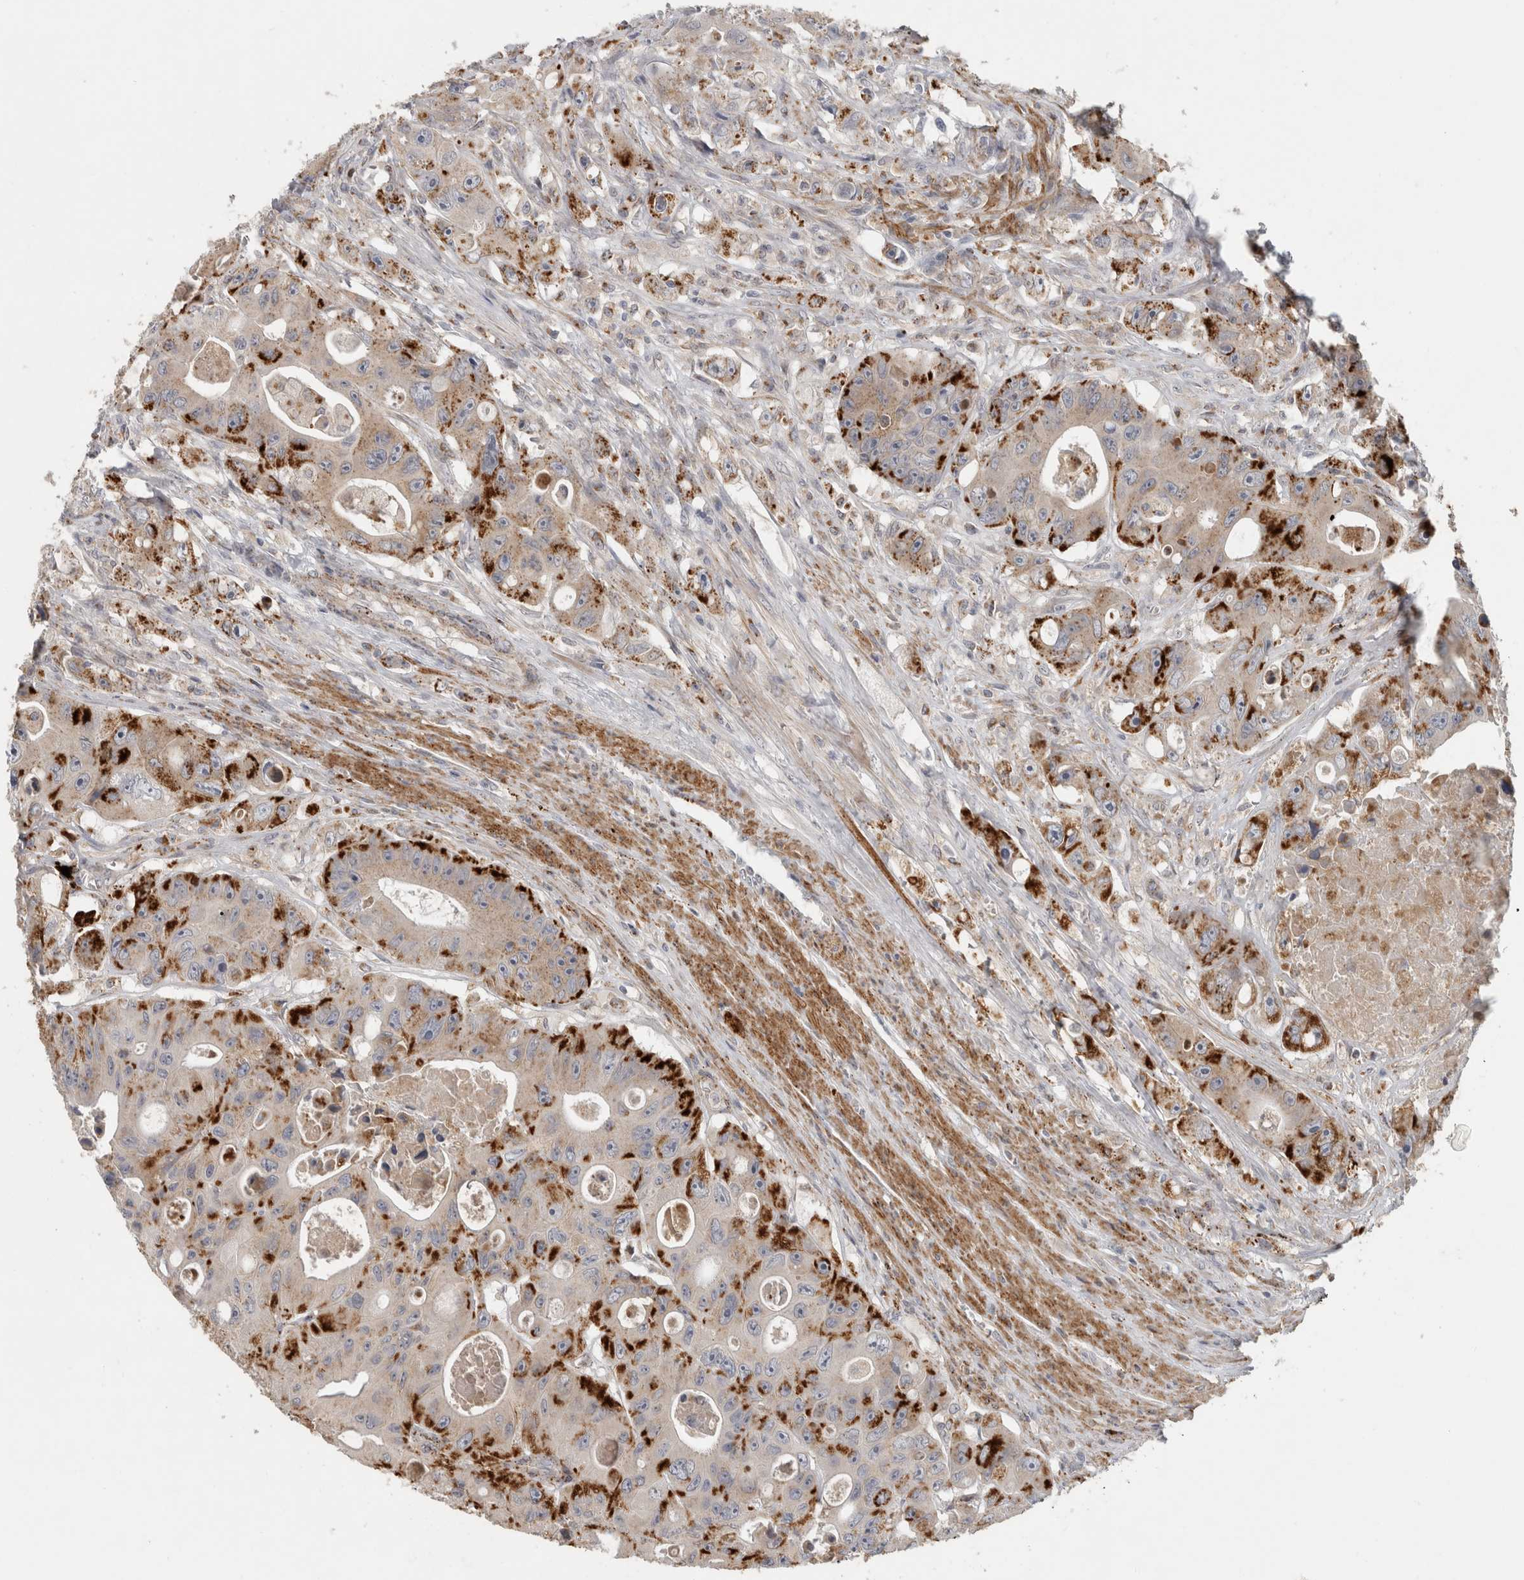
{"staining": {"intensity": "strong", "quantity": ">75%", "location": "cytoplasmic/membranous"}, "tissue": "colorectal cancer", "cell_type": "Tumor cells", "image_type": "cancer", "snomed": [{"axis": "morphology", "description": "Adenocarcinoma, NOS"}, {"axis": "topography", "description": "Colon"}], "caption": "Immunohistochemical staining of human colorectal cancer (adenocarcinoma) demonstrates high levels of strong cytoplasmic/membranous expression in about >75% of tumor cells.", "gene": "MGAT1", "patient": {"sex": "female", "age": 46}}